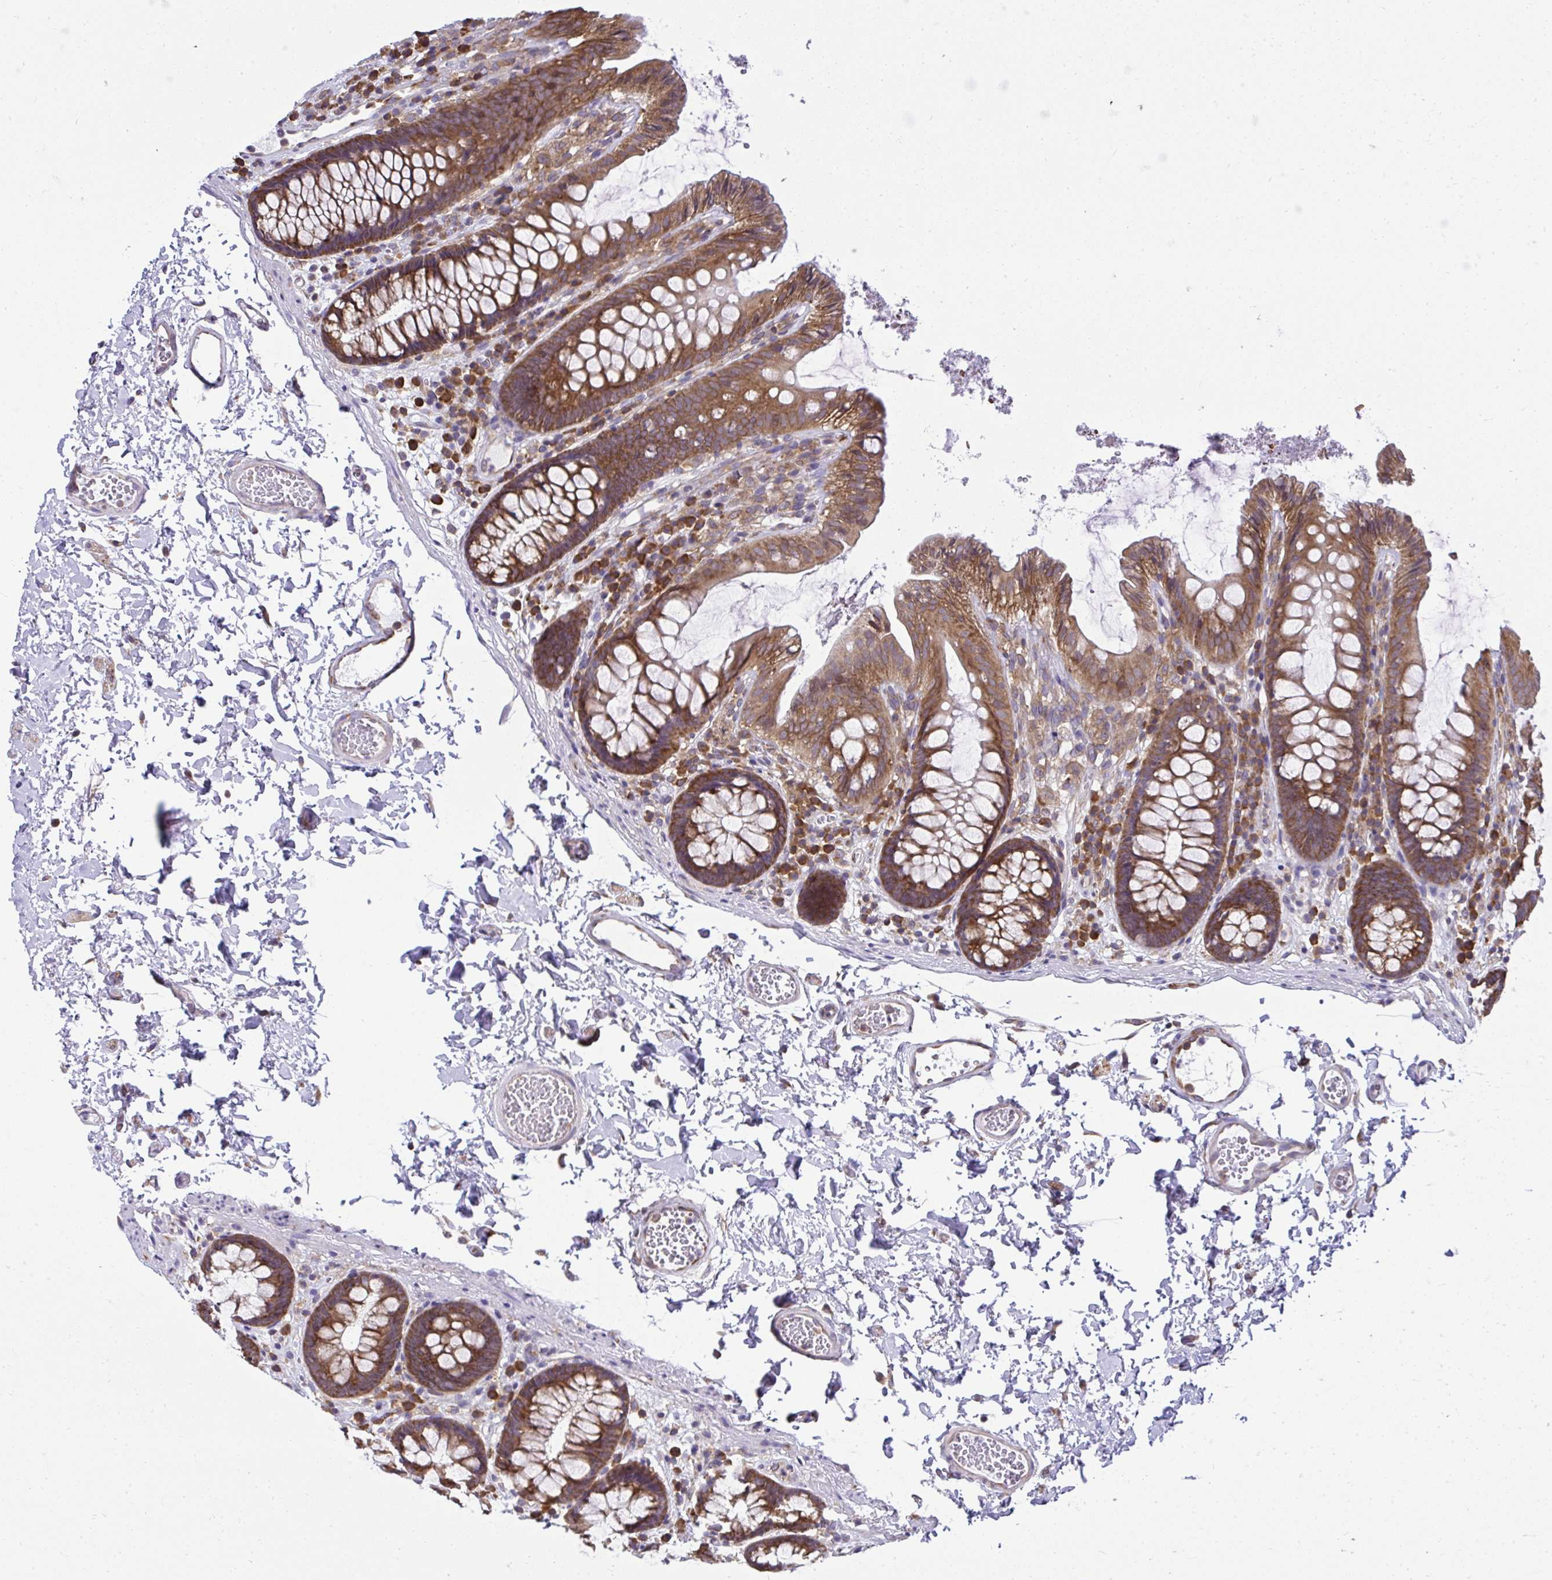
{"staining": {"intensity": "moderate", "quantity": ">75%", "location": "cytoplasmic/membranous"}, "tissue": "colon", "cell_type": "Endothelial cells", "image_type": "normal", "snomed": [{"axis": "morphology", "description": "Normal tissue, NOS"}, {"axis": "topography", "description": "Colon"}, {"axis": "topography", "description": "Peripheral nerve tissue"}], "caption": "Immunohistochemistry (IHC) image of unremarkable colon stained for a protein (brown), which reveals medium levels of moderate cytoplasmic/membranous staining in approximately >75% of endothelial cells.", "gene": "RPS7", "patient": {"sex": "male", "age": 84}}